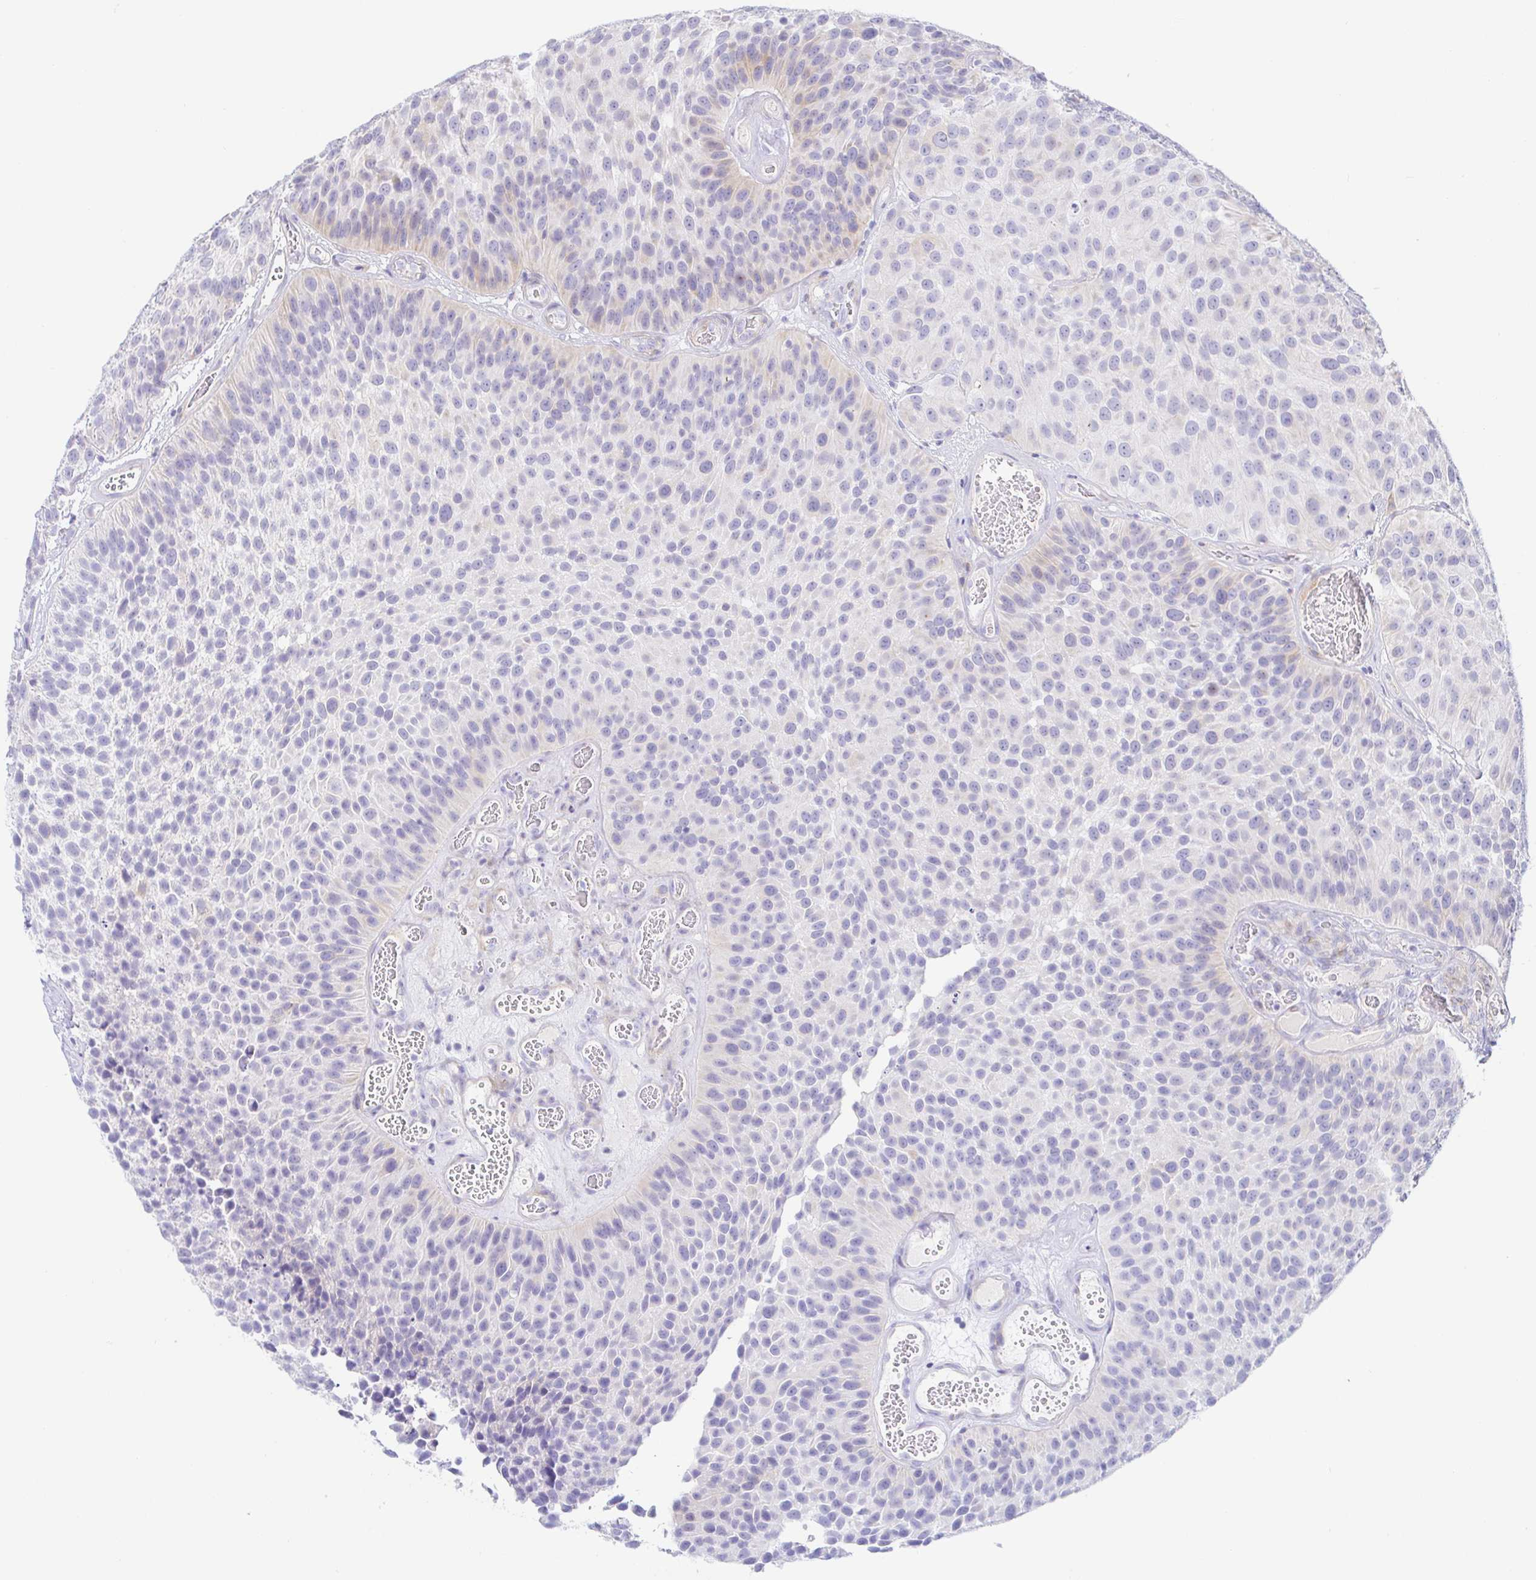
{"staining": {"intensity": "negative", "quantity": "none", "location": "none"}, "tissue": "urothelial cancer", "cell_type": "Tumor cells", "image_type": "cancer", "snomed": [{"axis": "morphology", "description": "Urothelial carcinoma, Low grade"}, {"axis": "topography", "description": "Urinary bladder"}], "caption": "Immunohistochemistry (IHC) of urothelial carcinoma (low-grade) demonstrates no positivity in tumor cells. The staining is performed using DAB brown chromogen with nuclei counter-stained in using hematoxylin.", "gene": "PINLYP", "patient": {"sex": "male", "age": 76}}